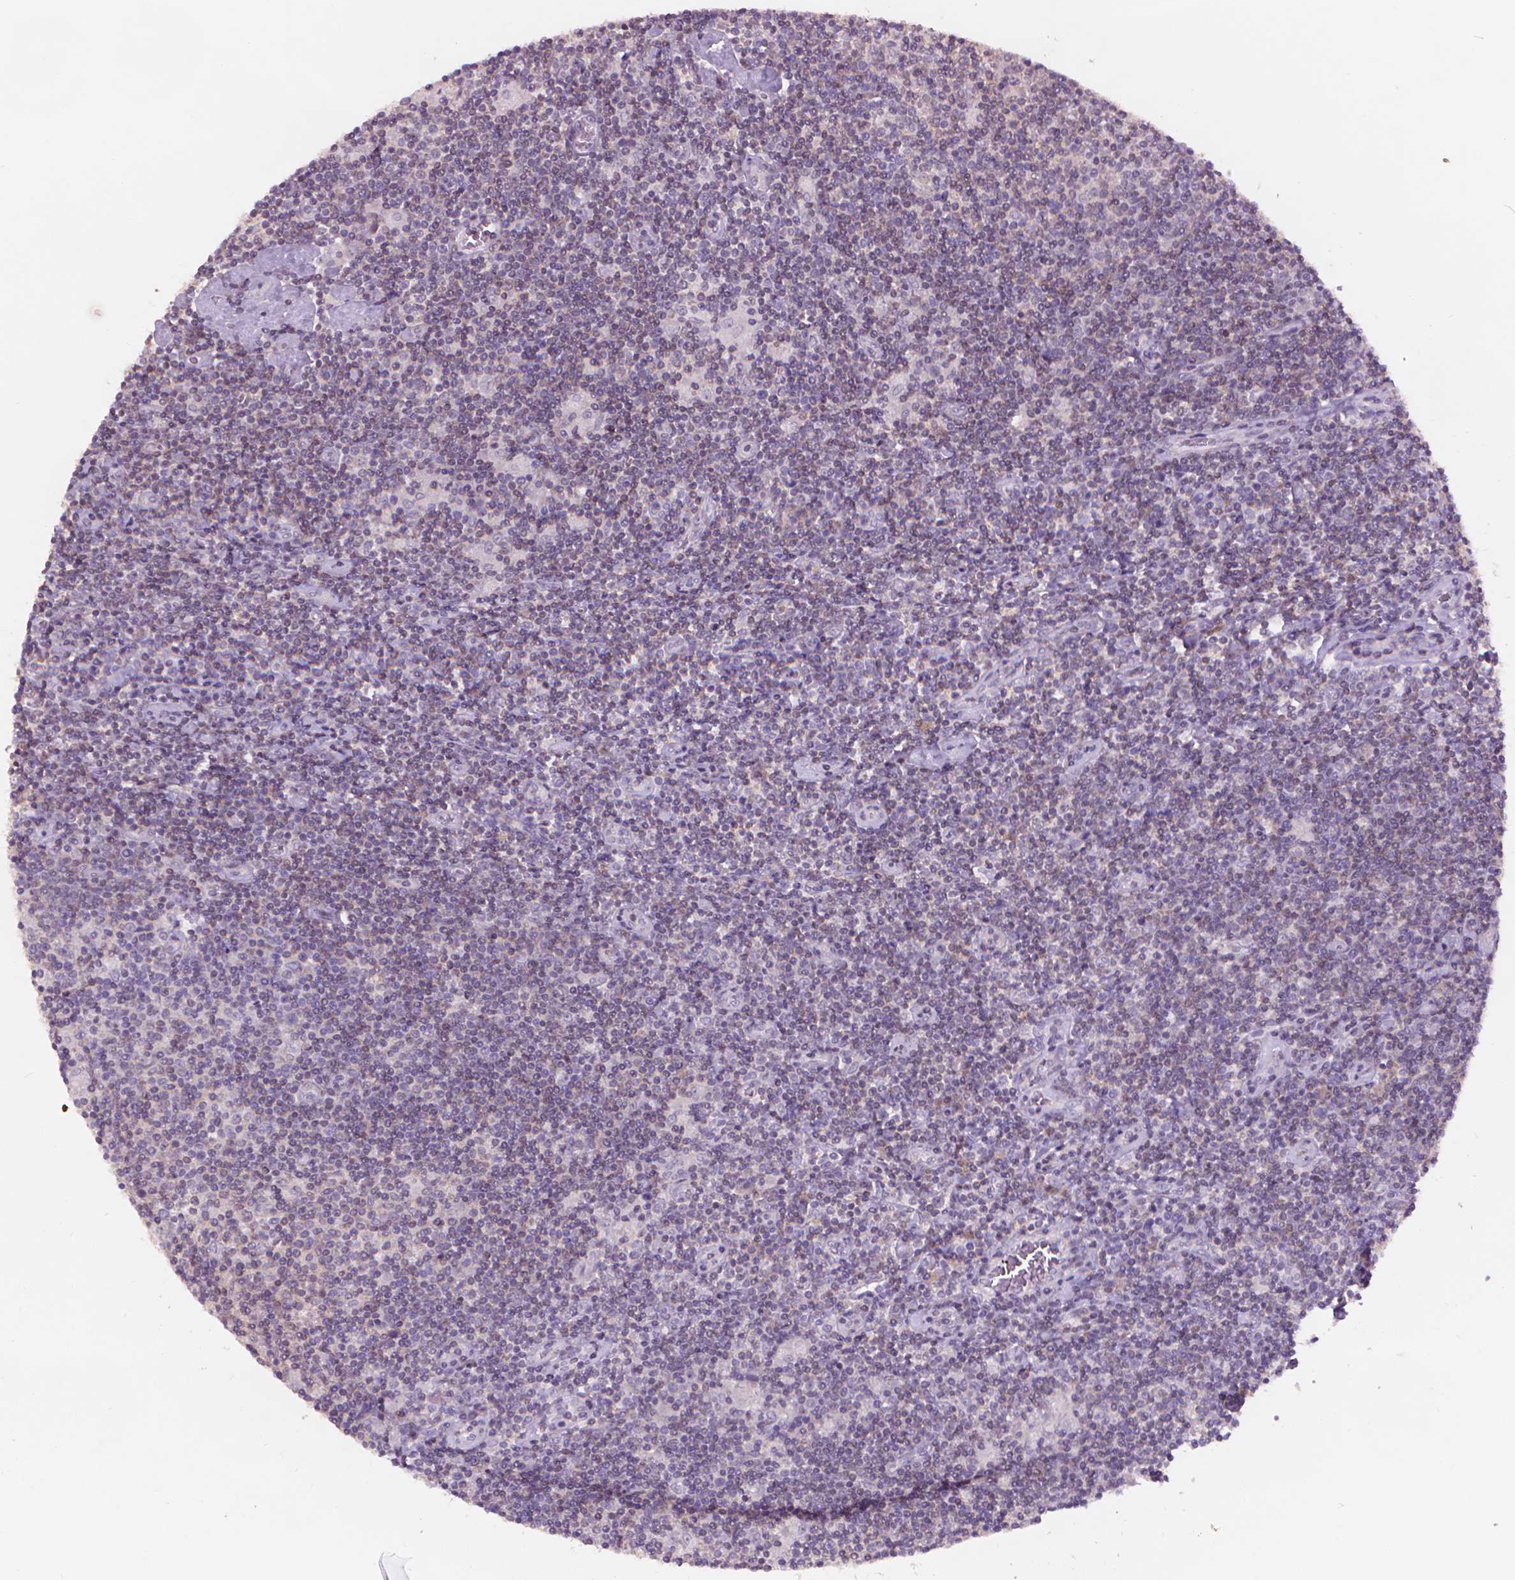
{"staining": {"intensity": "negative", "quantity": "none", "location": "none"}, "tissue": "lymphoma", "cell_type": "Tumor cells", "image_type": "cancer", "snomed": [{"axis": "morphology", "description": "Hodgkin's disease, NOS"}, {"axis": "topography", "description": "Lymph node"}], "caption": "IHC histopathology image of human lymphoma stained for a protein (brown), which displays no staining in tumor cells.", "gene": "ENO2", "patient": {"sex": "male", "age": 40}}